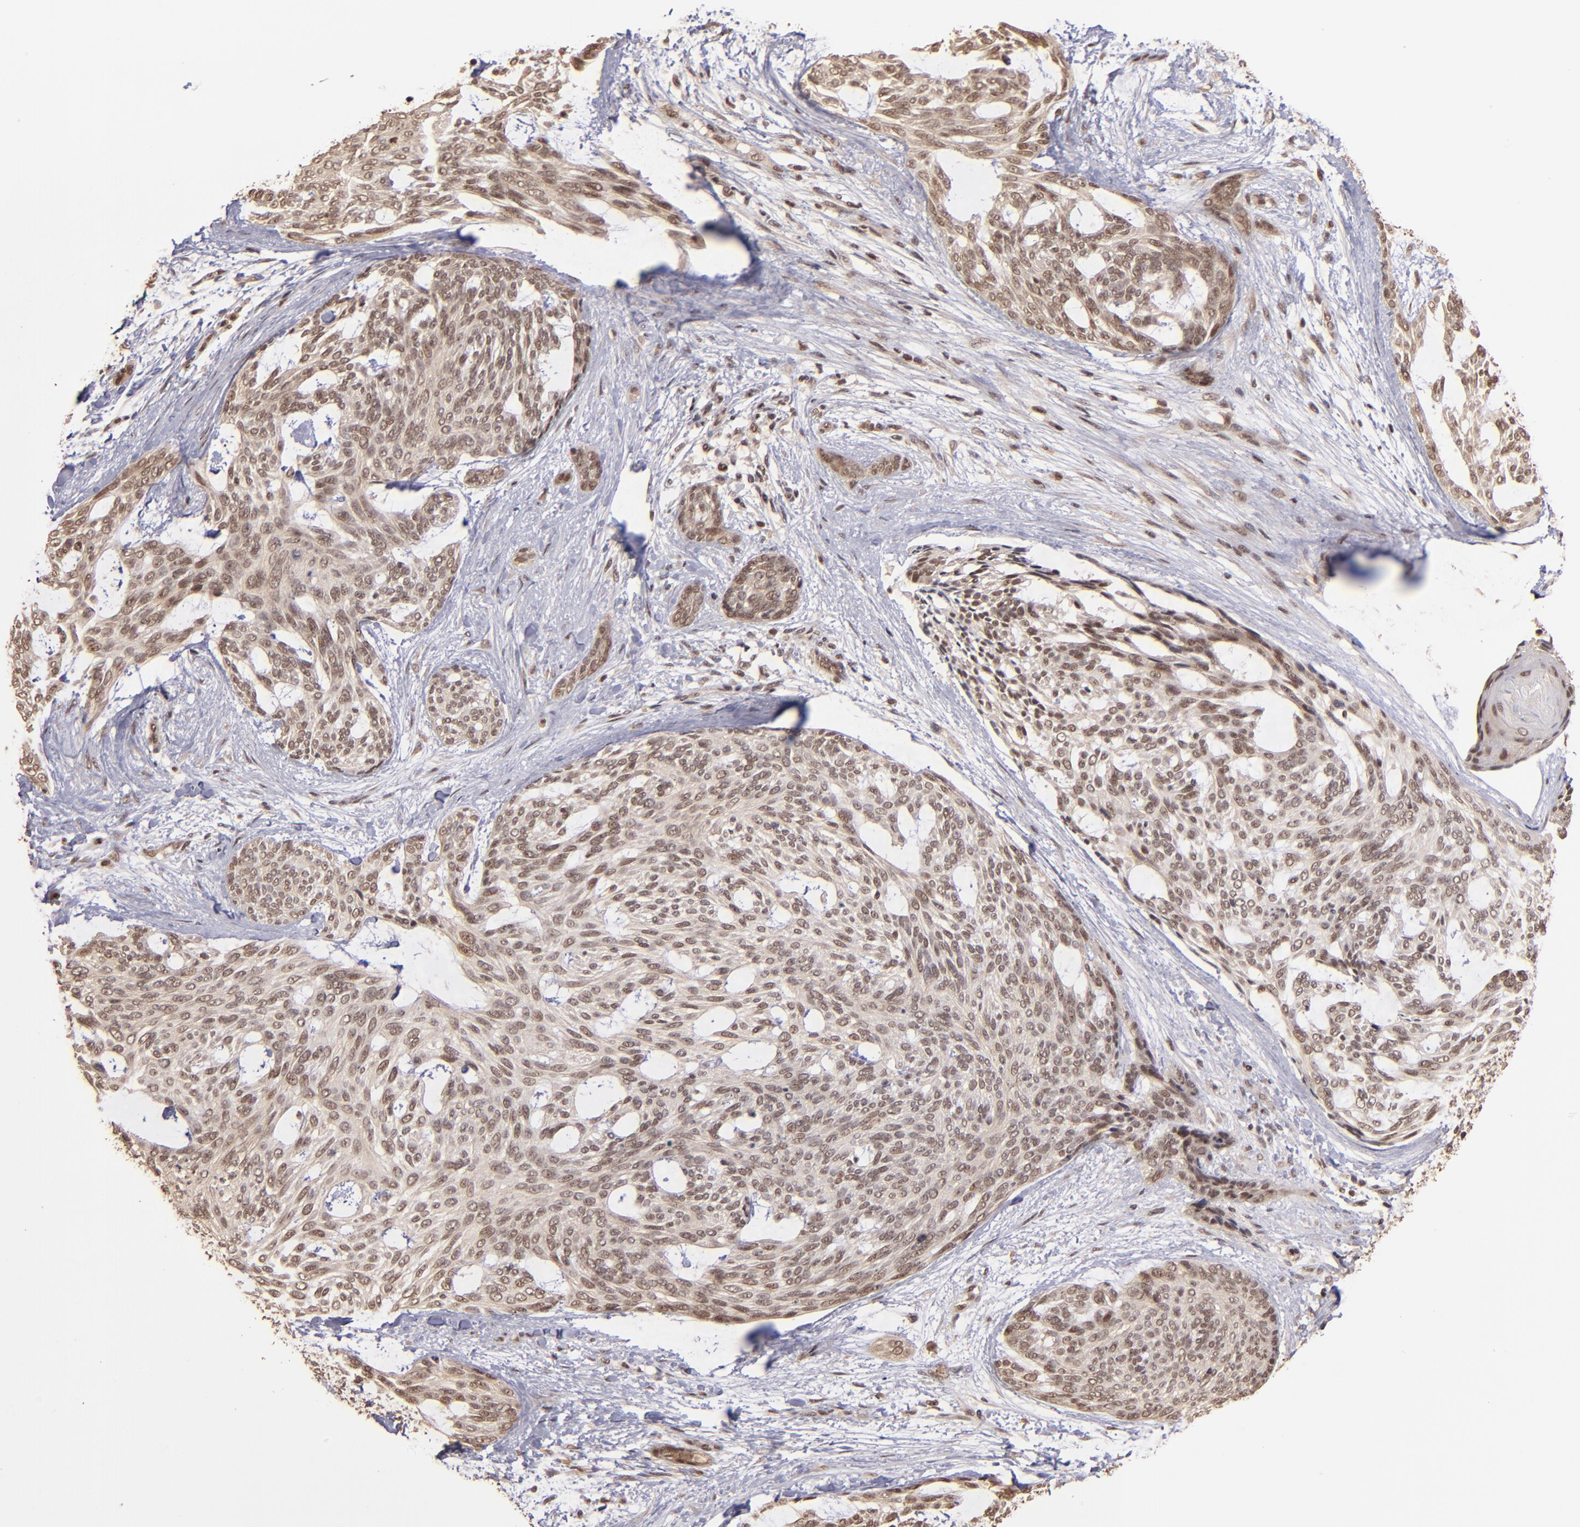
{"staining": {"intensity": "weak", "quantity": ">75%", "location": "nuclear"}, "tissue": "skin cancer", "cell_type": "Tumor cells", "image_type": "cancer", "snomed": [{"axis": "morphology", "description": "Normal tissue, NOS"}, {"axis": "morphology", "description": "Basal cell carcinoma"}, {"axis": "topography", "description": "Skin"}], "caption": "The micrograph exhibits immunohistochemical staining of basal cell carcinoma (skin). There is weak nuclear staining is present in about >75% of tumor cells. The protein of interest is stained brown, and the nuclei are stained in blue (DAB (3,3'-diaminobenzidine) IHC with brightfield microscopy, high magnification).", "gene": "TERF2", "patient": {"sex": "female", "age": 71}}